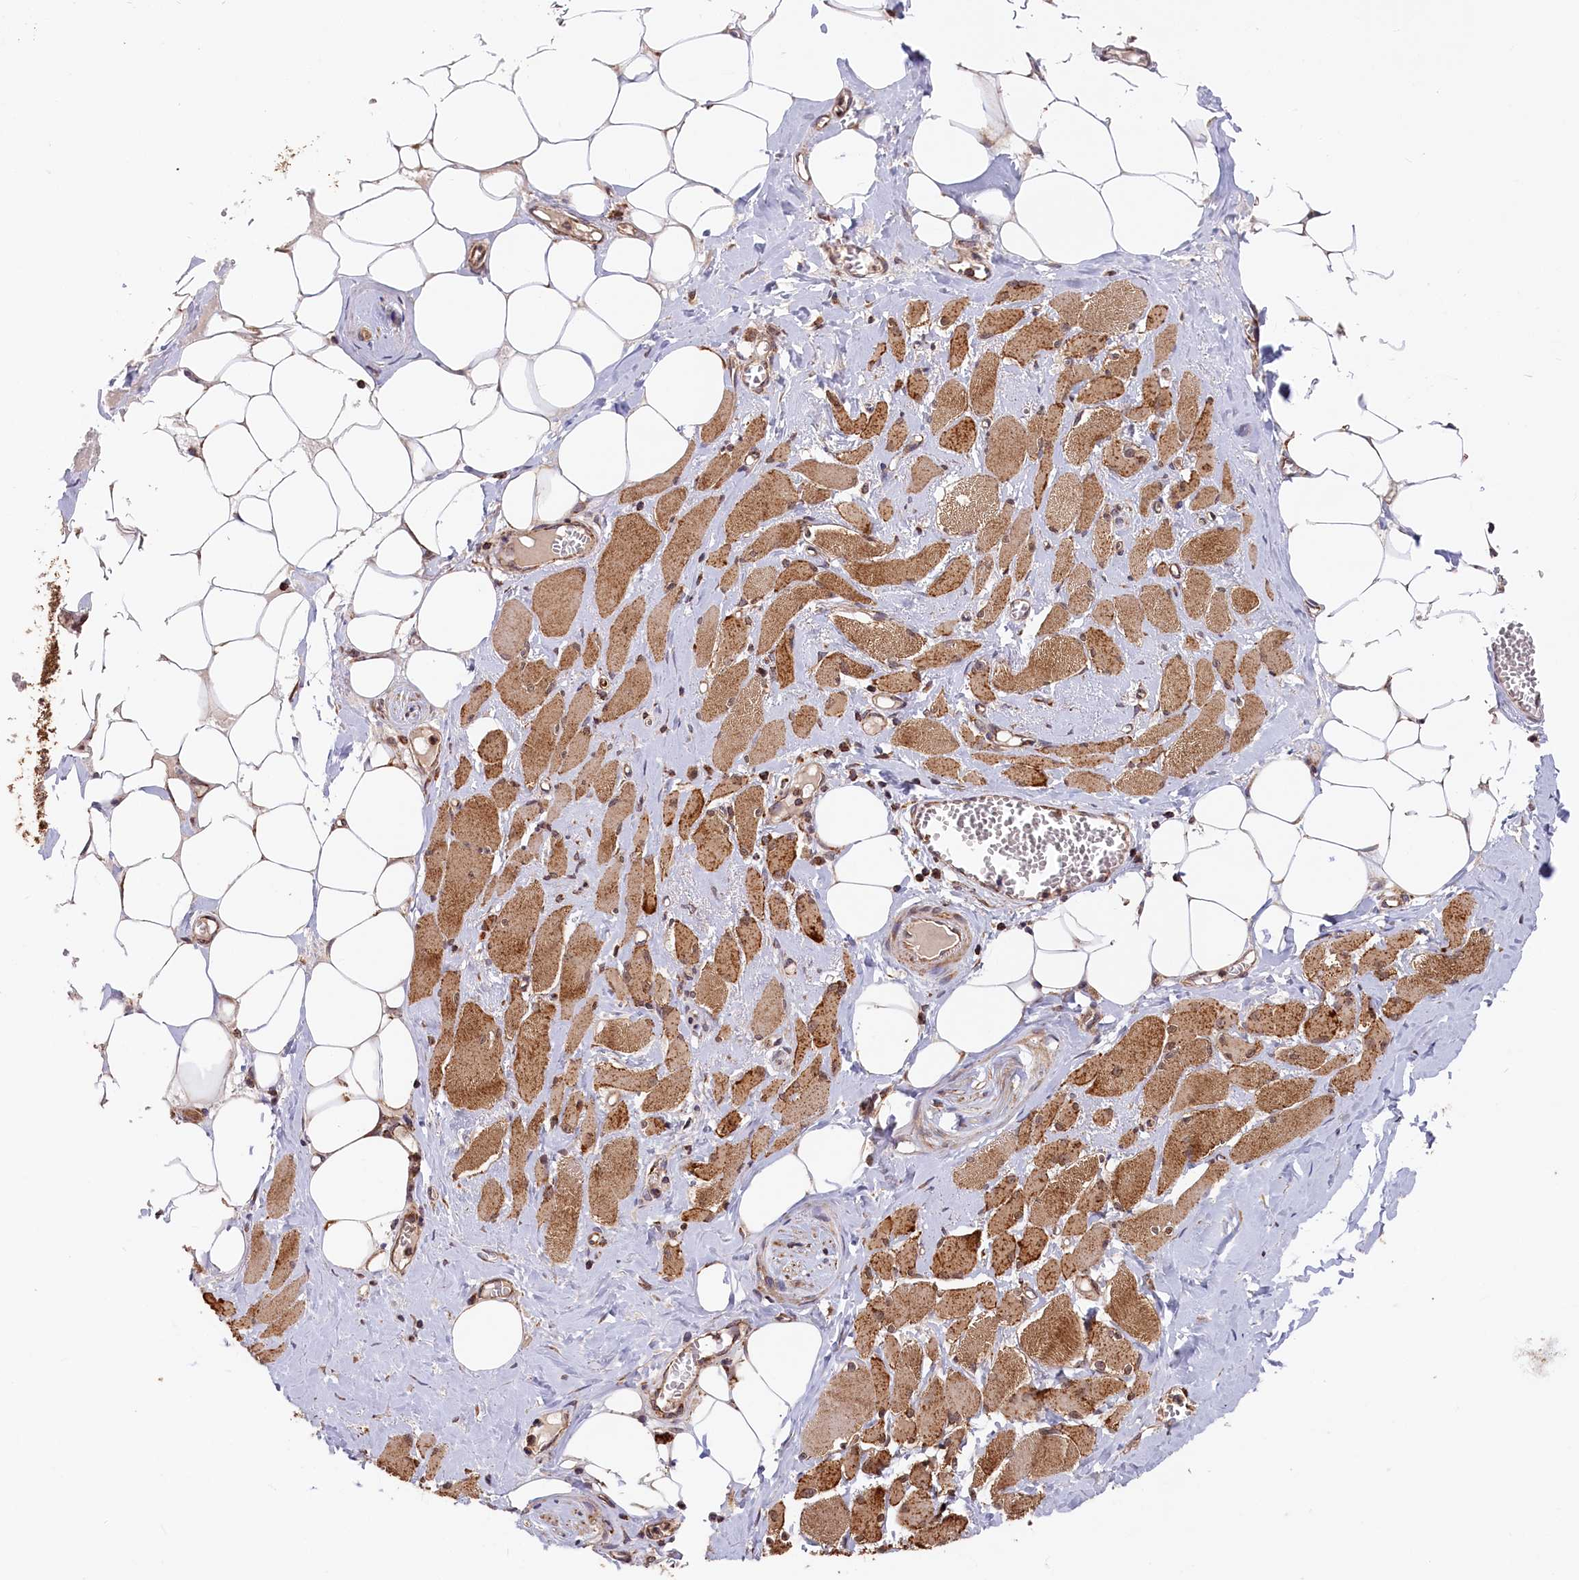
{"staining": {"intensity": "strong", "quantity": ">75%", "location": "cytoplasmic/membranous"}, "tissue": "skeletal muscle", "cell_type": "Myocytes", "image_type": "normal", "snomed": [{"axis": "morphology", "description": "Normal tissue, NOS"}, {"axis": "morphology", "description": "Basal cell carcinoma"}, {"axis": "topography", "description": "Skeletal muscle"}], "caption": "Strong cytoplasmic/membranous protein staining is appreciated in about >75% of myocytes in skeletal muscle. (Stains: DAB (3,3'-diaminobenzidine) in brown, nuclei in blue, Microscopy: brightfield microscopy at high magnification).", "gene": "MACROD1", "patient": {"sex": "female", "age": 64}}